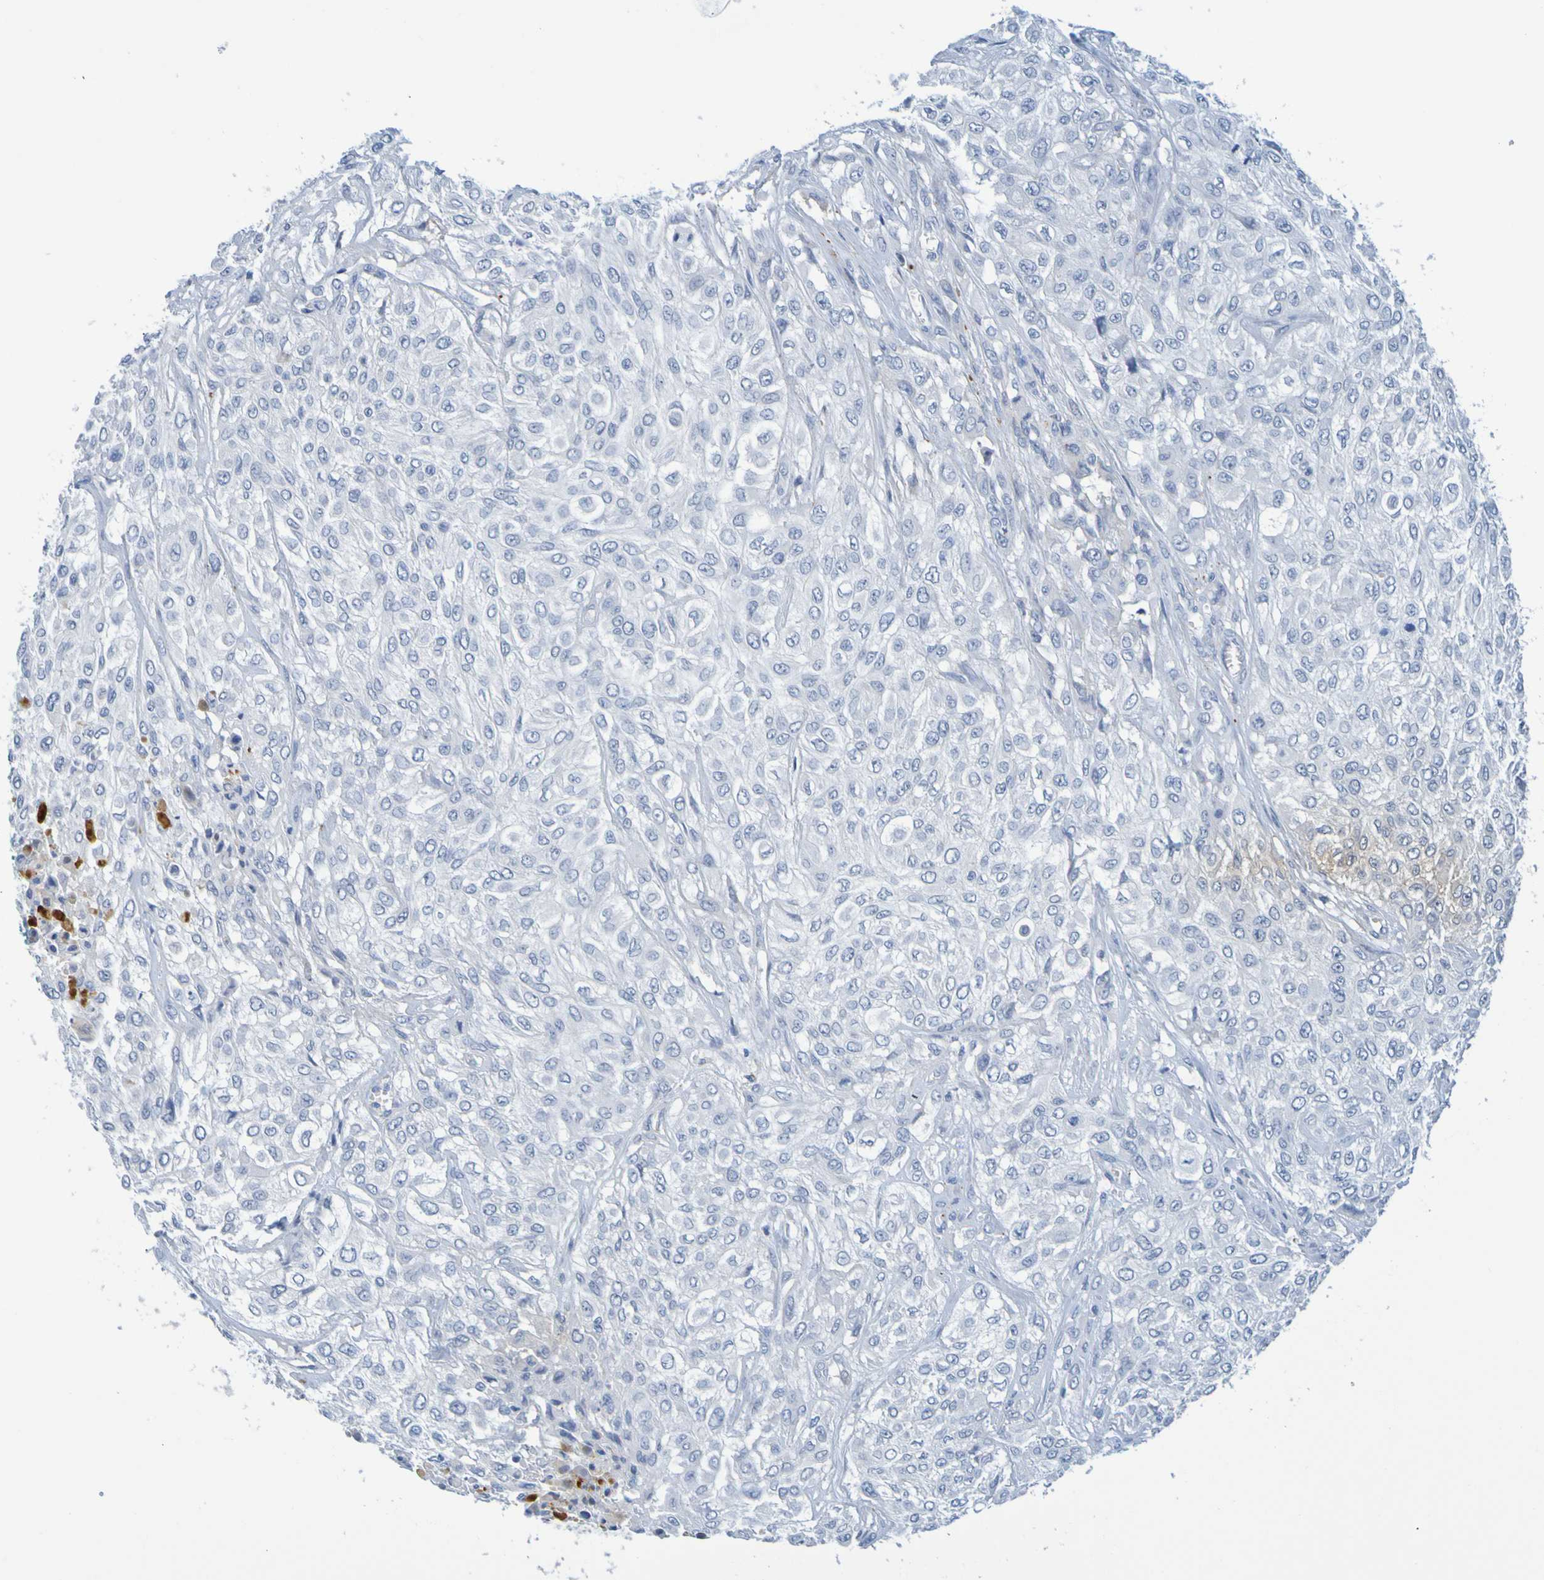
{"staining": {"intensity": "negative", "quantity": "none", "location": "none"}, "tissue": "urothelial cancer", "cell_type": "Tumor cells", "image_type": "cancer", "snomed": [{"axis": "morphology", "description": "Urothelial carcinoma, High grade"}, {"axis": "topography", "description": "Urinary bladder"}], "caption": "A high-resolution photomicrograph shows IHC staining of urothelial cancer, which shows no significant positivity in tumor cells.", "gene": "IL10", "patient": {"sex": "male", "age": 57}}